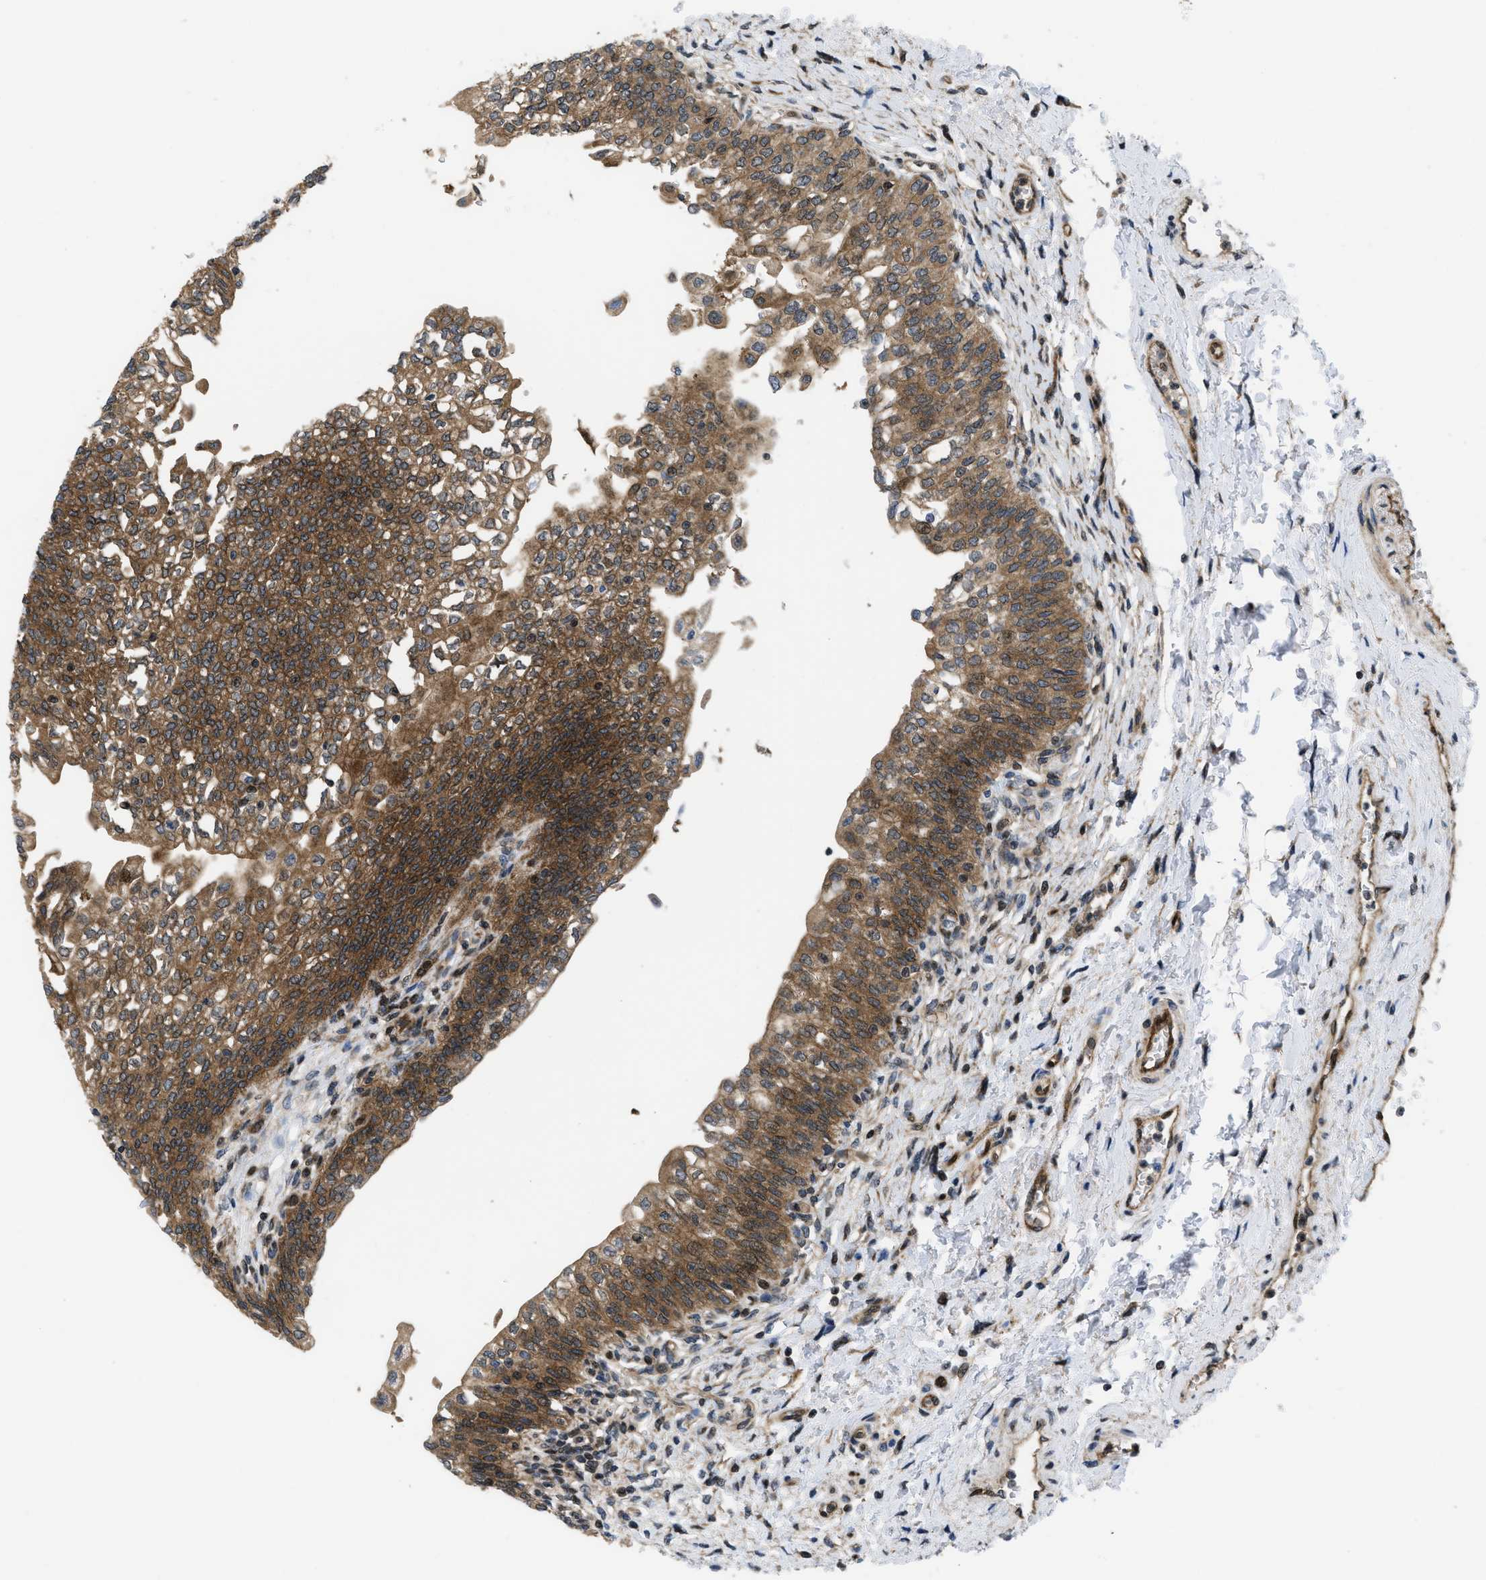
{"staining": {"intensity": "moderate", "quantity": ">75%", "location": "cytoplasmic/membranous,nuclear"}, "tissue": "urinary bladder", "cell_type": "Urothelial cells", "image_type": "normal", "snomed": [{"axis": "morphology", "description": "Normal tissue, NOS"}, {"axis": "topography", "description": "Urinary bladder"}], "caption": "Immunohistochemistry (IHC) of benign urinary bladder exhibits medium levels of moderate cytoplasmic/membranous,nuclear positivity in about >75% of urothelial cells. The staining is performed using DAB brown chromogen to label protein expression. The nuclei are counter-stained blue using hematoxylin.", "gene": "PPP2CB", "patient": {"sex": "male", "age": 55}}